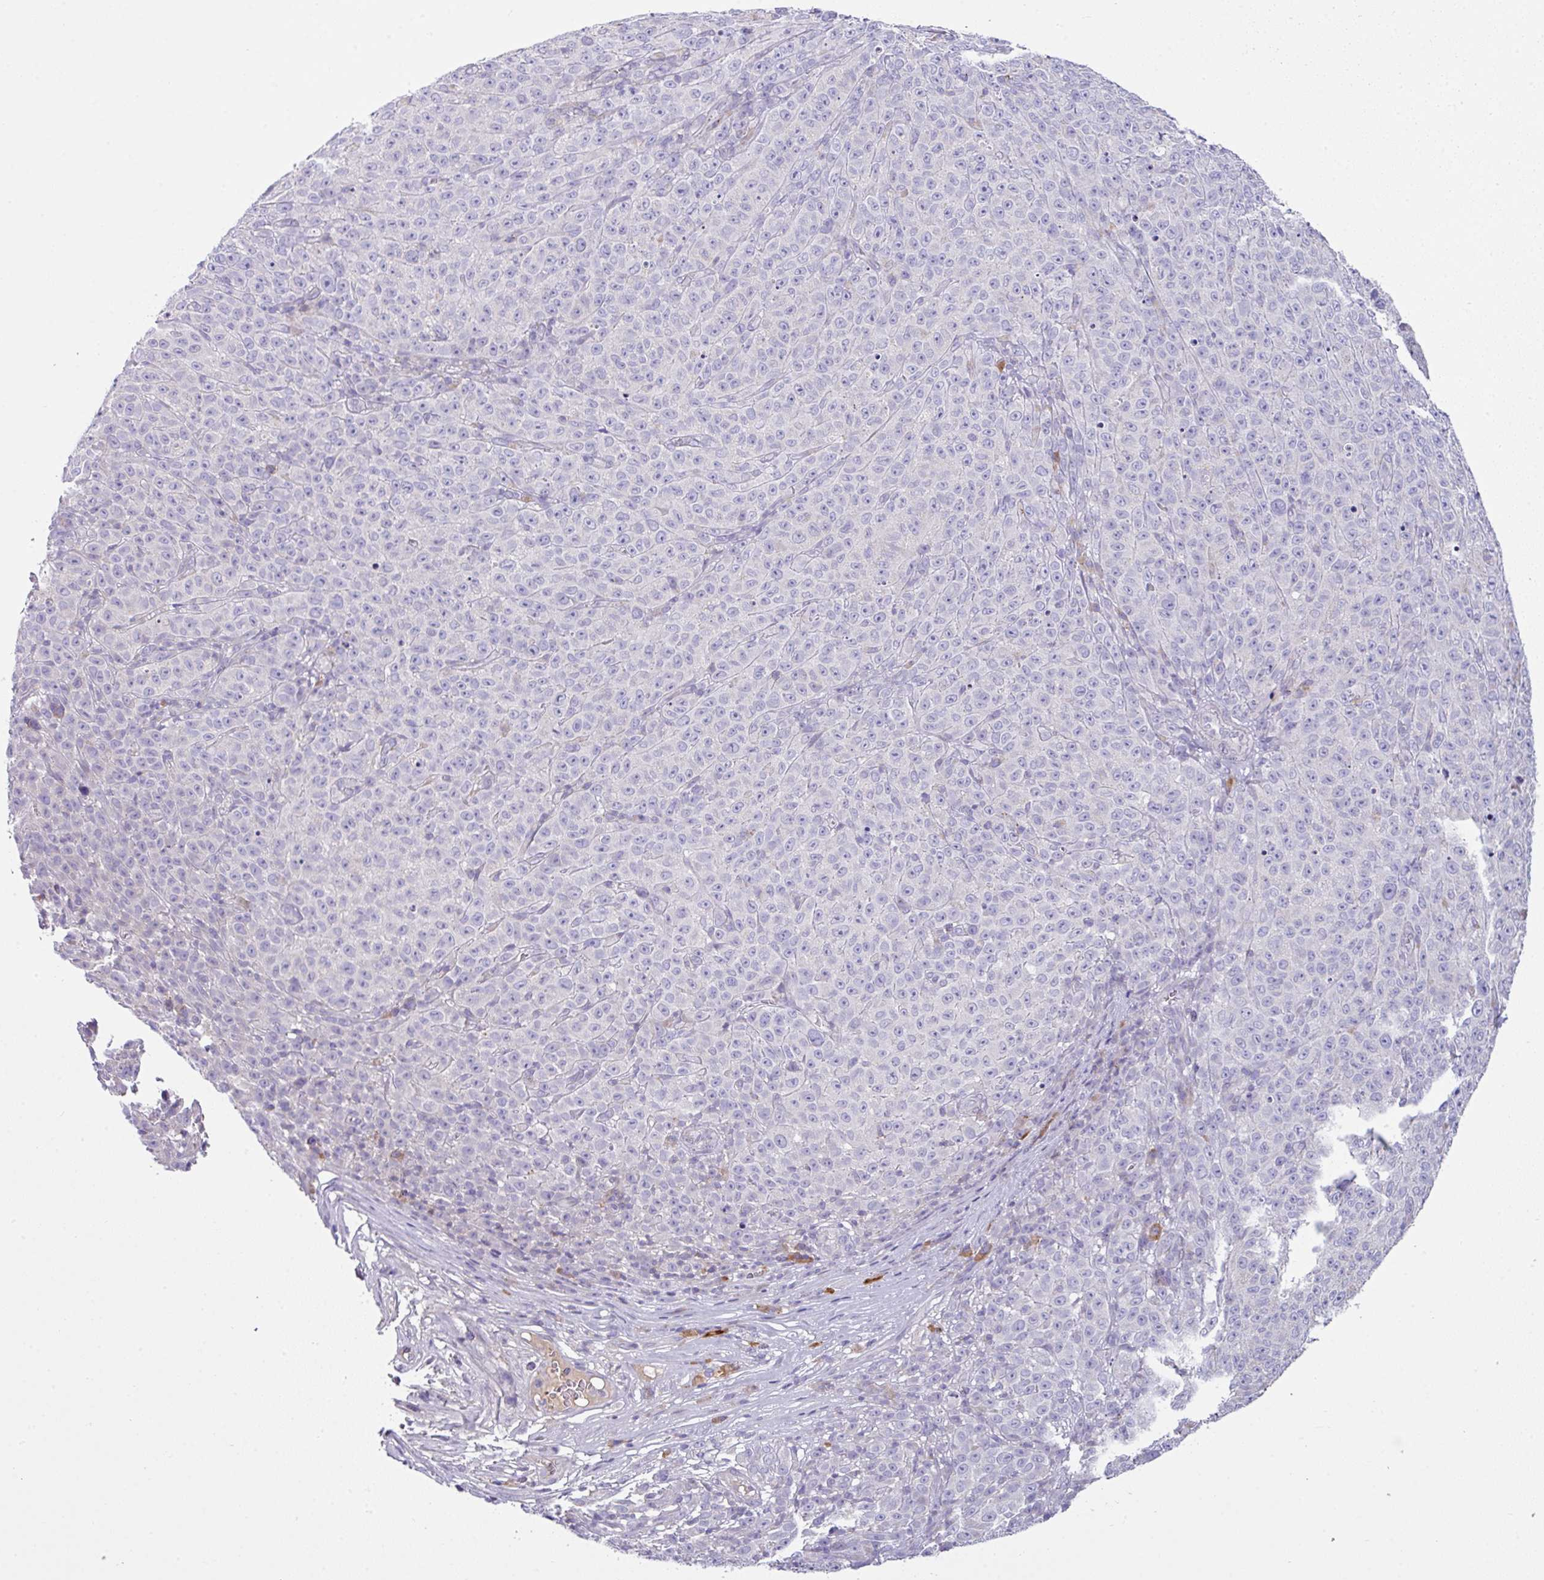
{"staining": {"intensity": "negative", "quantity": "none", "location": "none"}, "tissue": "melanoma", "cell_type": "Tumor cells", "image_type": "cancer", "snomed": [{"axis": "morphology", "description": "Malignant melanoma, NOS"}, {"axis": "topography", "description": "Skin"}], "caption": "Human melanoma stained for a protein using IHC demonstrates no staining in tumor cells.", "gene": "SLAMF6", "patient": {"sex": "female", "age": 82}}